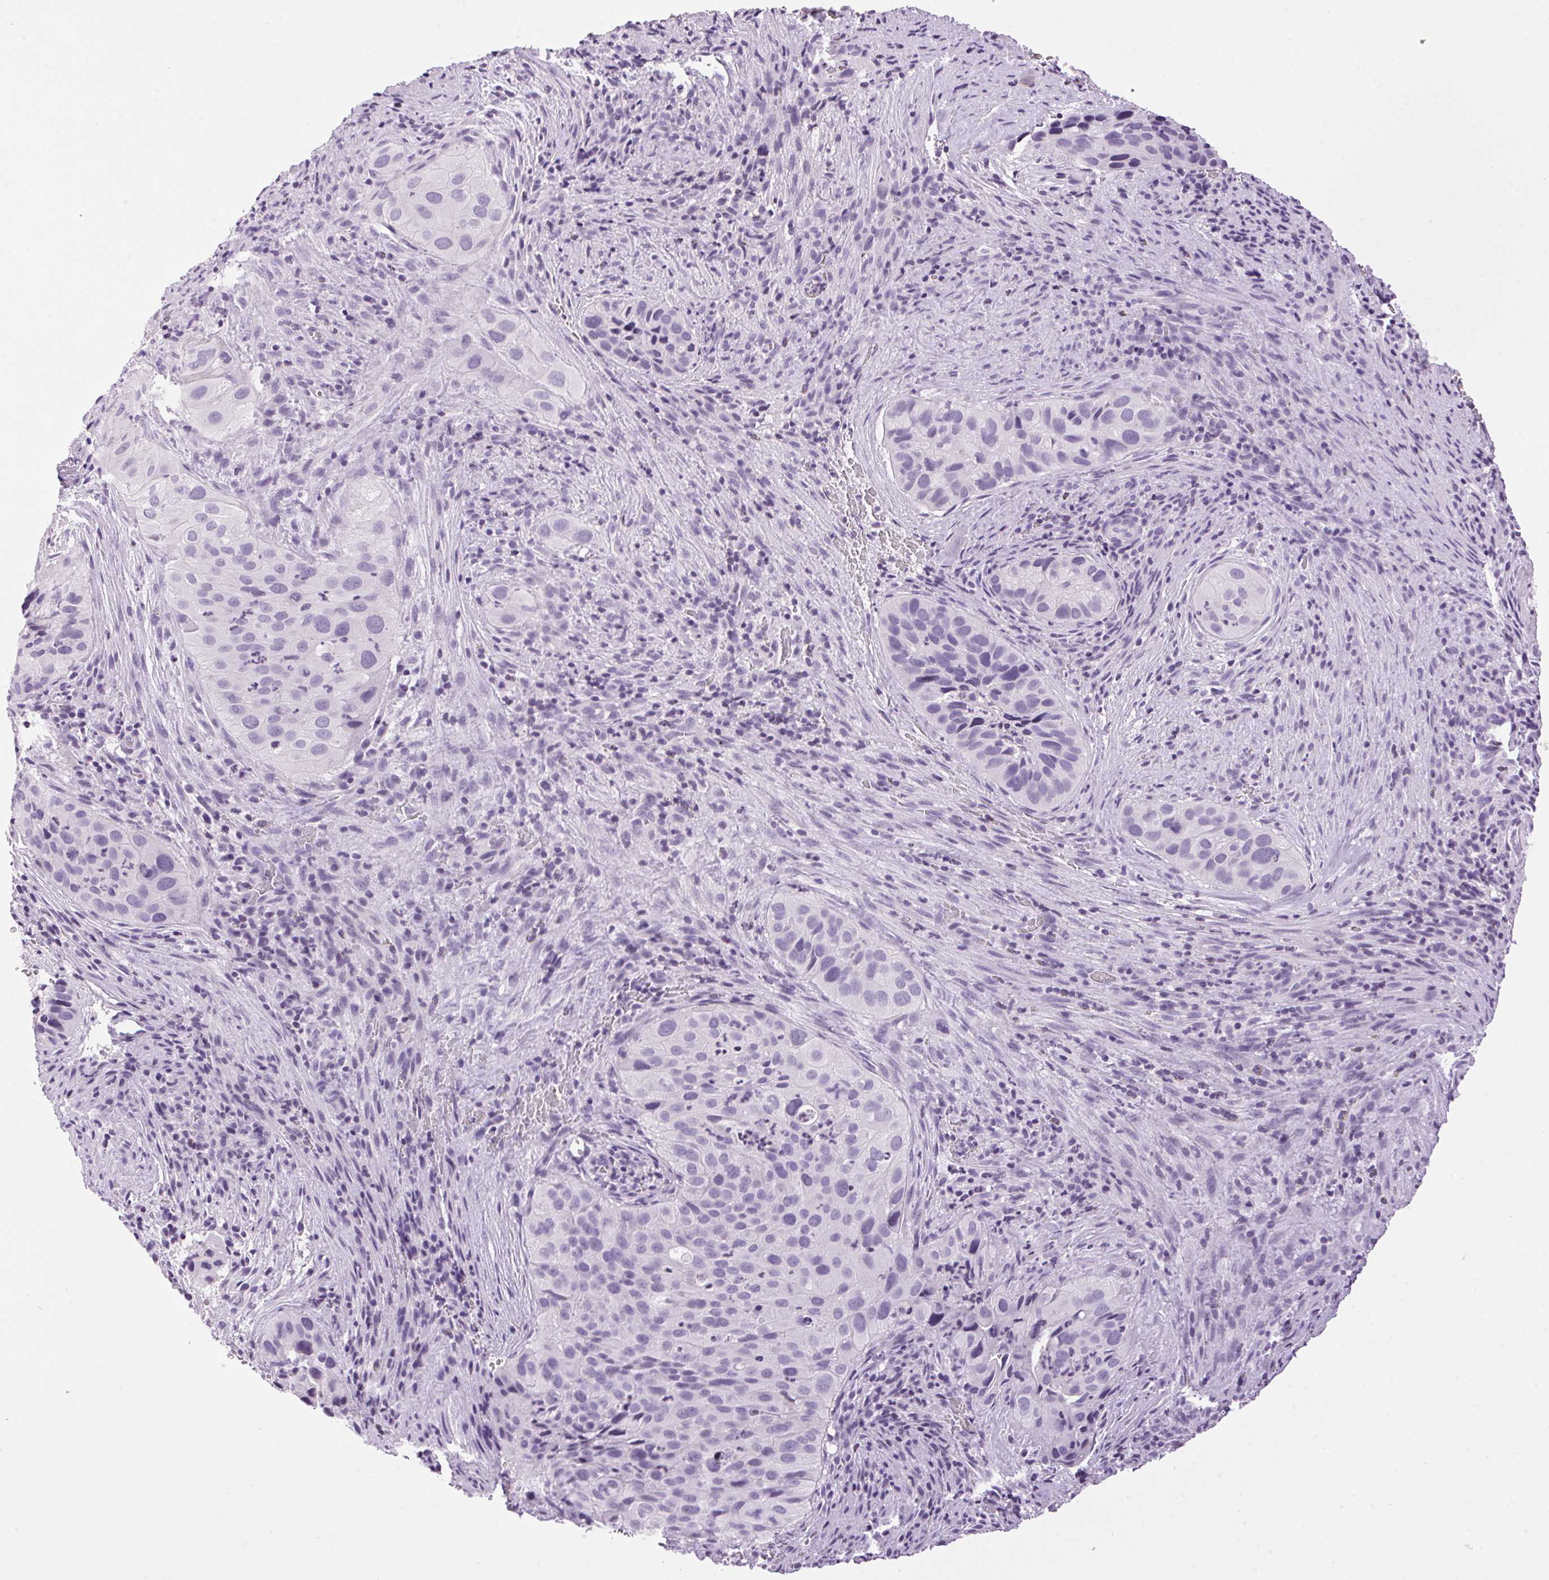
{"staining": {"intensity": "negative", "quantity": "none", "location": "none"}, "tissue": "cervical cancer", "cell_type": "Tumor cells", "image_type": "cancer", "snomed": [{"axis": "morphology", "description": "Squamous cell carcinoma, NOS"}, {"axis": "topography", "description": "Cervix"}], "caption": "Histopathology image shows no protein positivity in tumor cells of cervical cancer (squamous cell carcinoma) tissue.", "gene": "TMEM88B", "patient": {"sex": "female", "age": 38}}